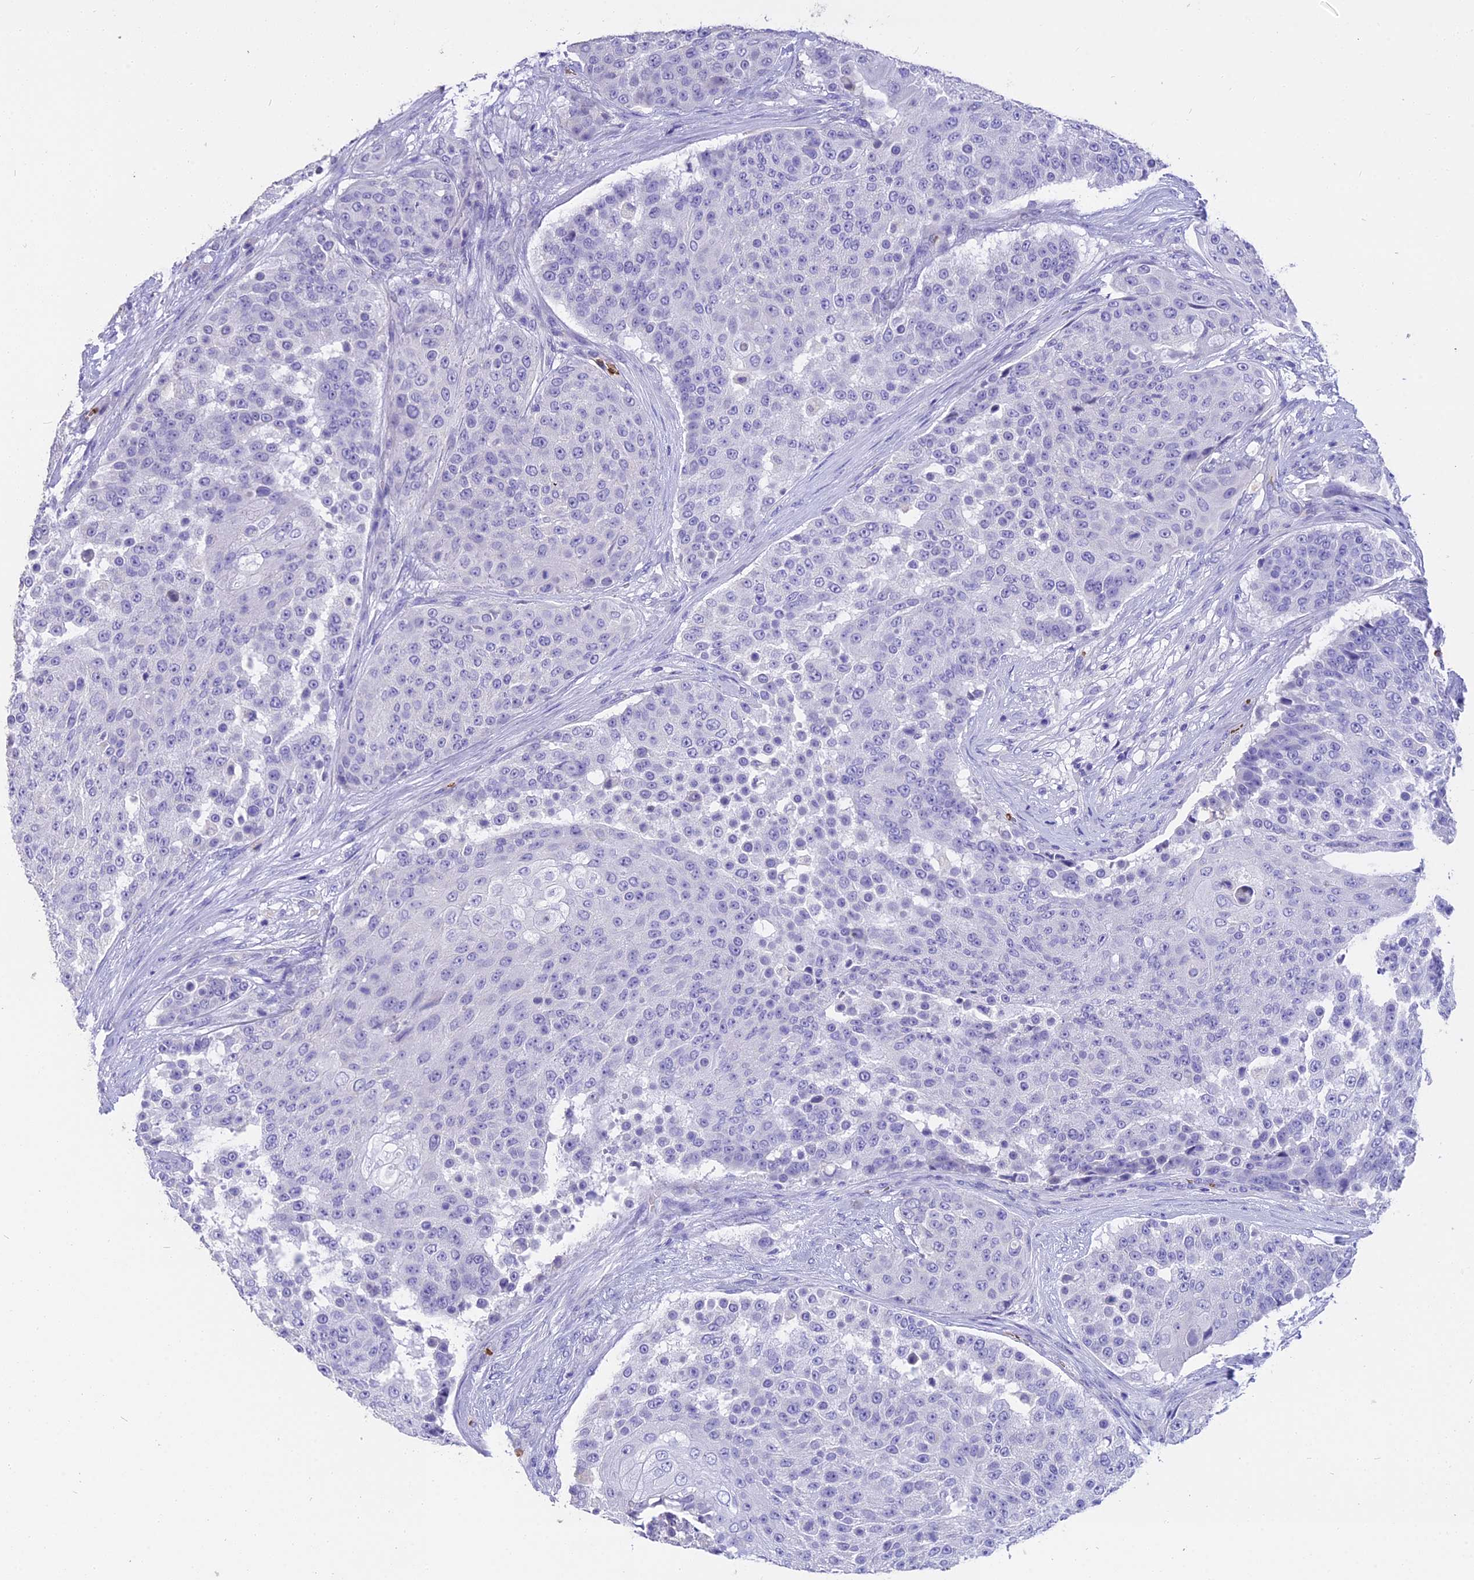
{"staining": {"intensity": "negative", "quantity": "none", "location": "none"}, "tissue": "urothelial cancer", "cell_type": "Tumor cells", "image_type": "cancer", "snomed": [{"axis": "morphology", "description": "Urothelial carcinoma, High grade"}, {"axis": "topography", "description": "Urinary bladder"}], "caption": "Urothelial cancer was stained to show a protein in brown. There is no significant staining in tumor cells. (Stains: DAB immunohistochemistry with hematoxylin counter stain, Microscopy: brightfield microscopy at high magnification).", "gene": "TNNC2", "patient": {"sex": "female", "age": 63}}